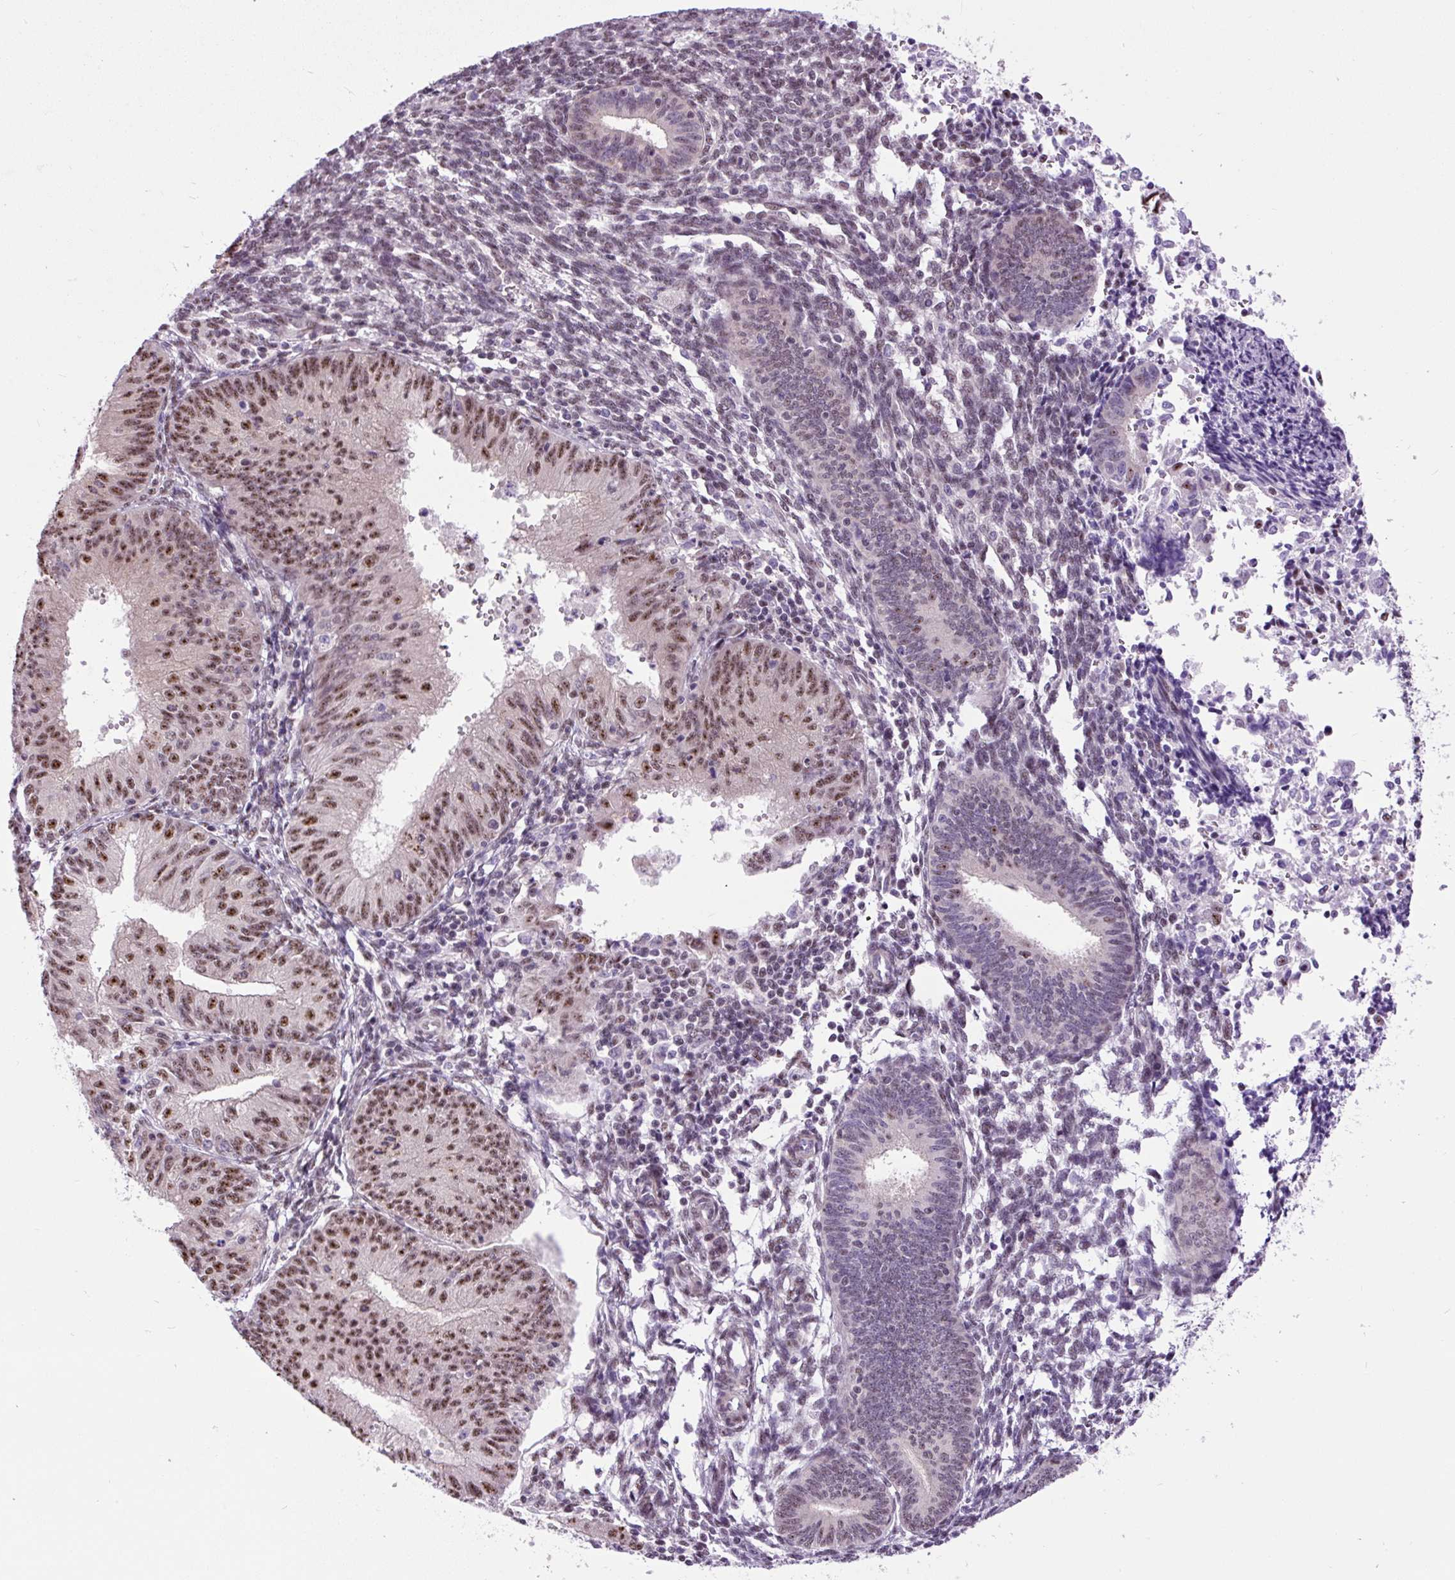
{"staining": {"intensity": "moderate", "quantity": "25%-75%", "location": "nuclear"}, "tissue": "endometrial cancer", "cell_type": "Tumor cells", "image_type": "cancer", "snomed": [{"axis": "morphology", "description": "Adenocarcinoma, NOS"}, {"axis": "topography", "description": "Endometrium"}], "caption": "Endometrial cancer (adenocarcinoma) stained for a protein (brown) demonstrates moderate nuclear positive staining in approximately 25%-75% of tumor cells.", "gene": "SMC5", "patient": {"sex": "female", "age": 50}}